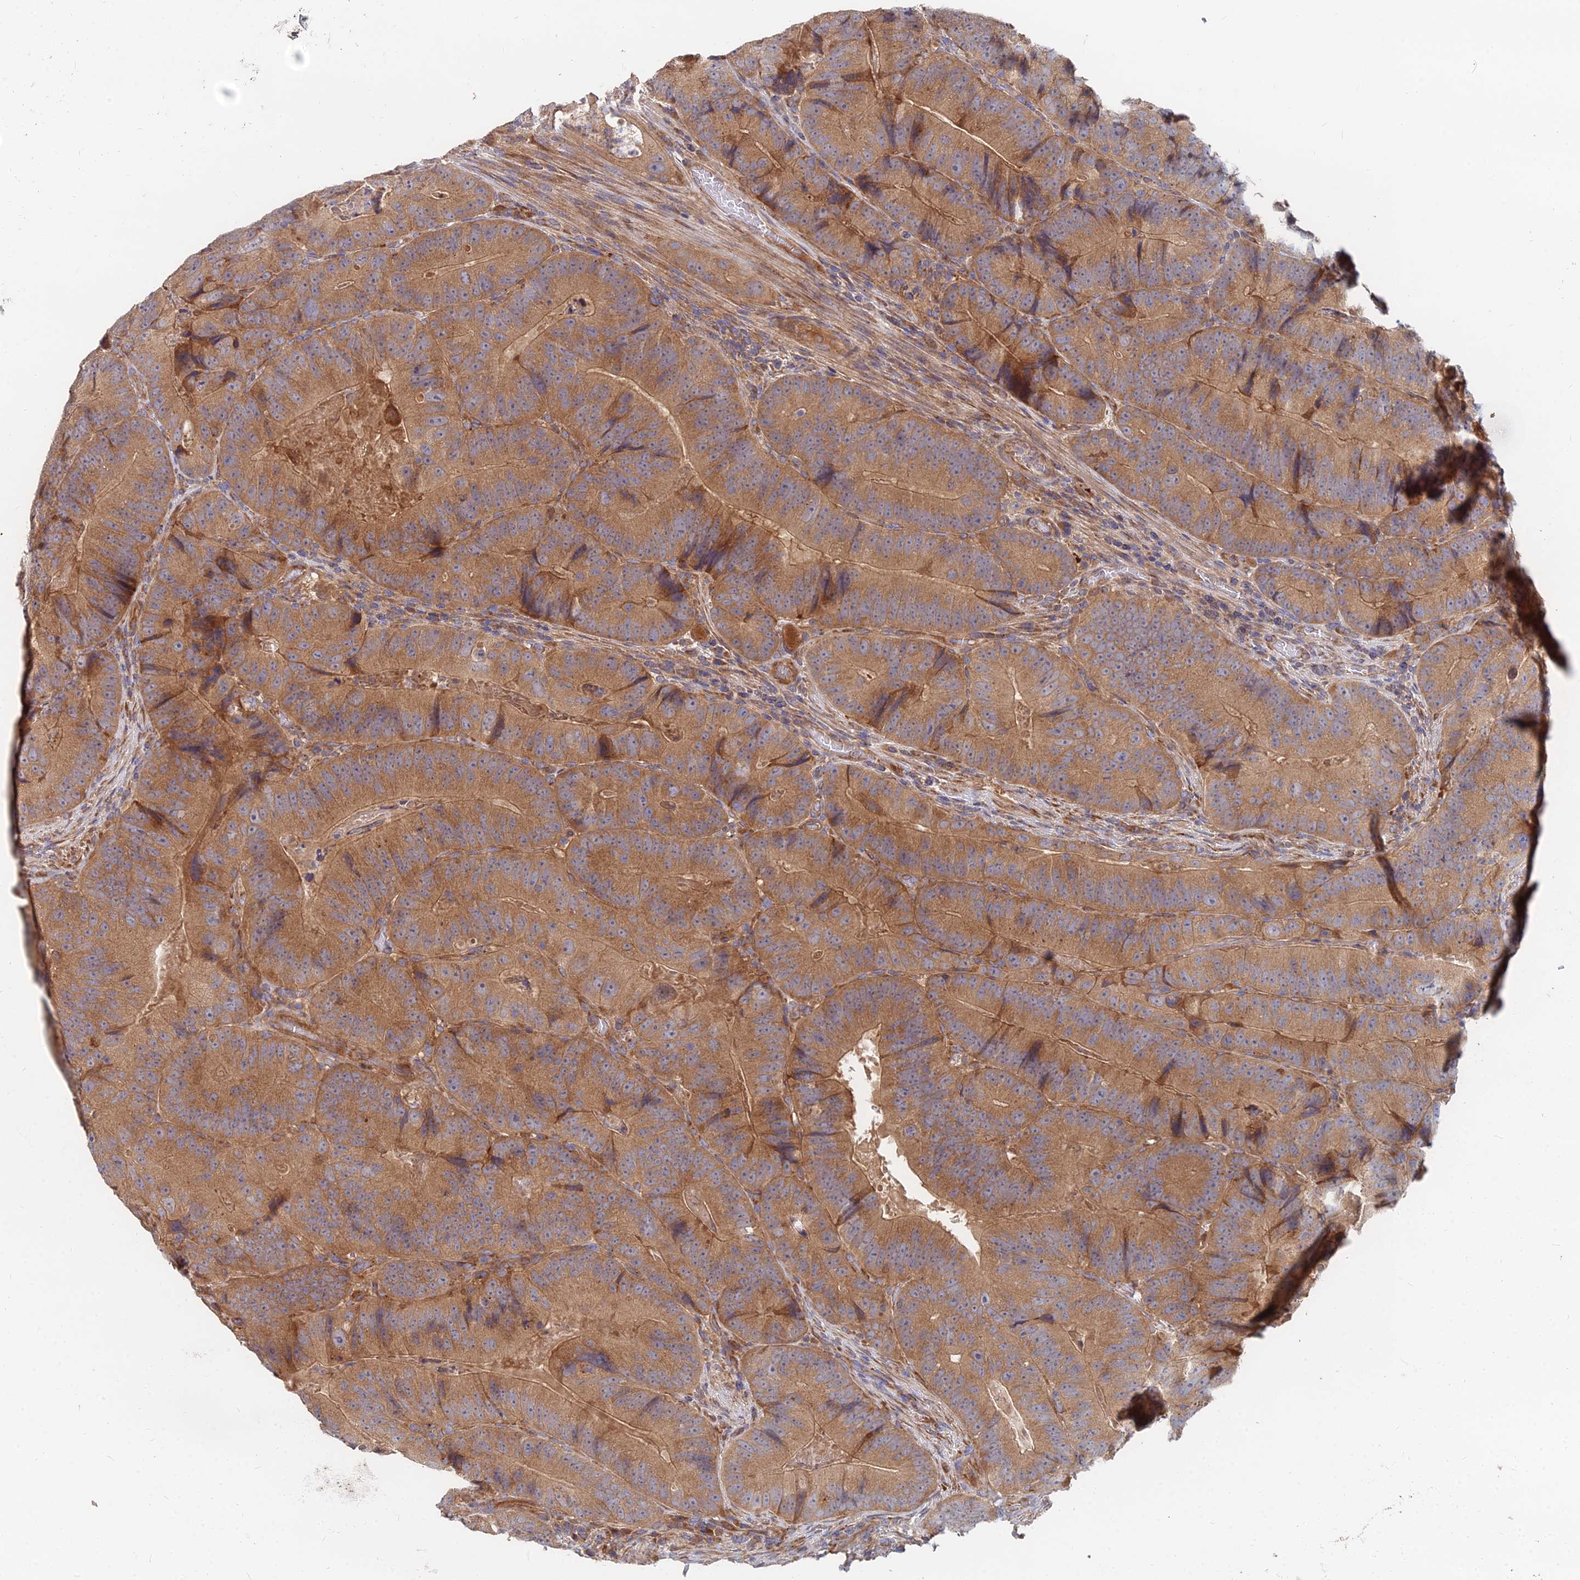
{"staining": {"intensity": "moderate", "quantity": ">75%", "location": "cytoplasmic/membranous"}, "tissue": "colorectal cancer", "cell_type": "Tumor cells", "image_type": "cancer", "snomed": [{"axis": "morphology", "description": "Adenocarcinoma, NOS"}, {"axis": "topography", "description": "Colon"}], "caption": "Protein expression by IHC shows moderate cytoplasmic/membranous expression in approximately >75% of tumor cells in colorectal cancer.", "gene": "CCZ1", "patient": {"sex": "female", "age": 86}}